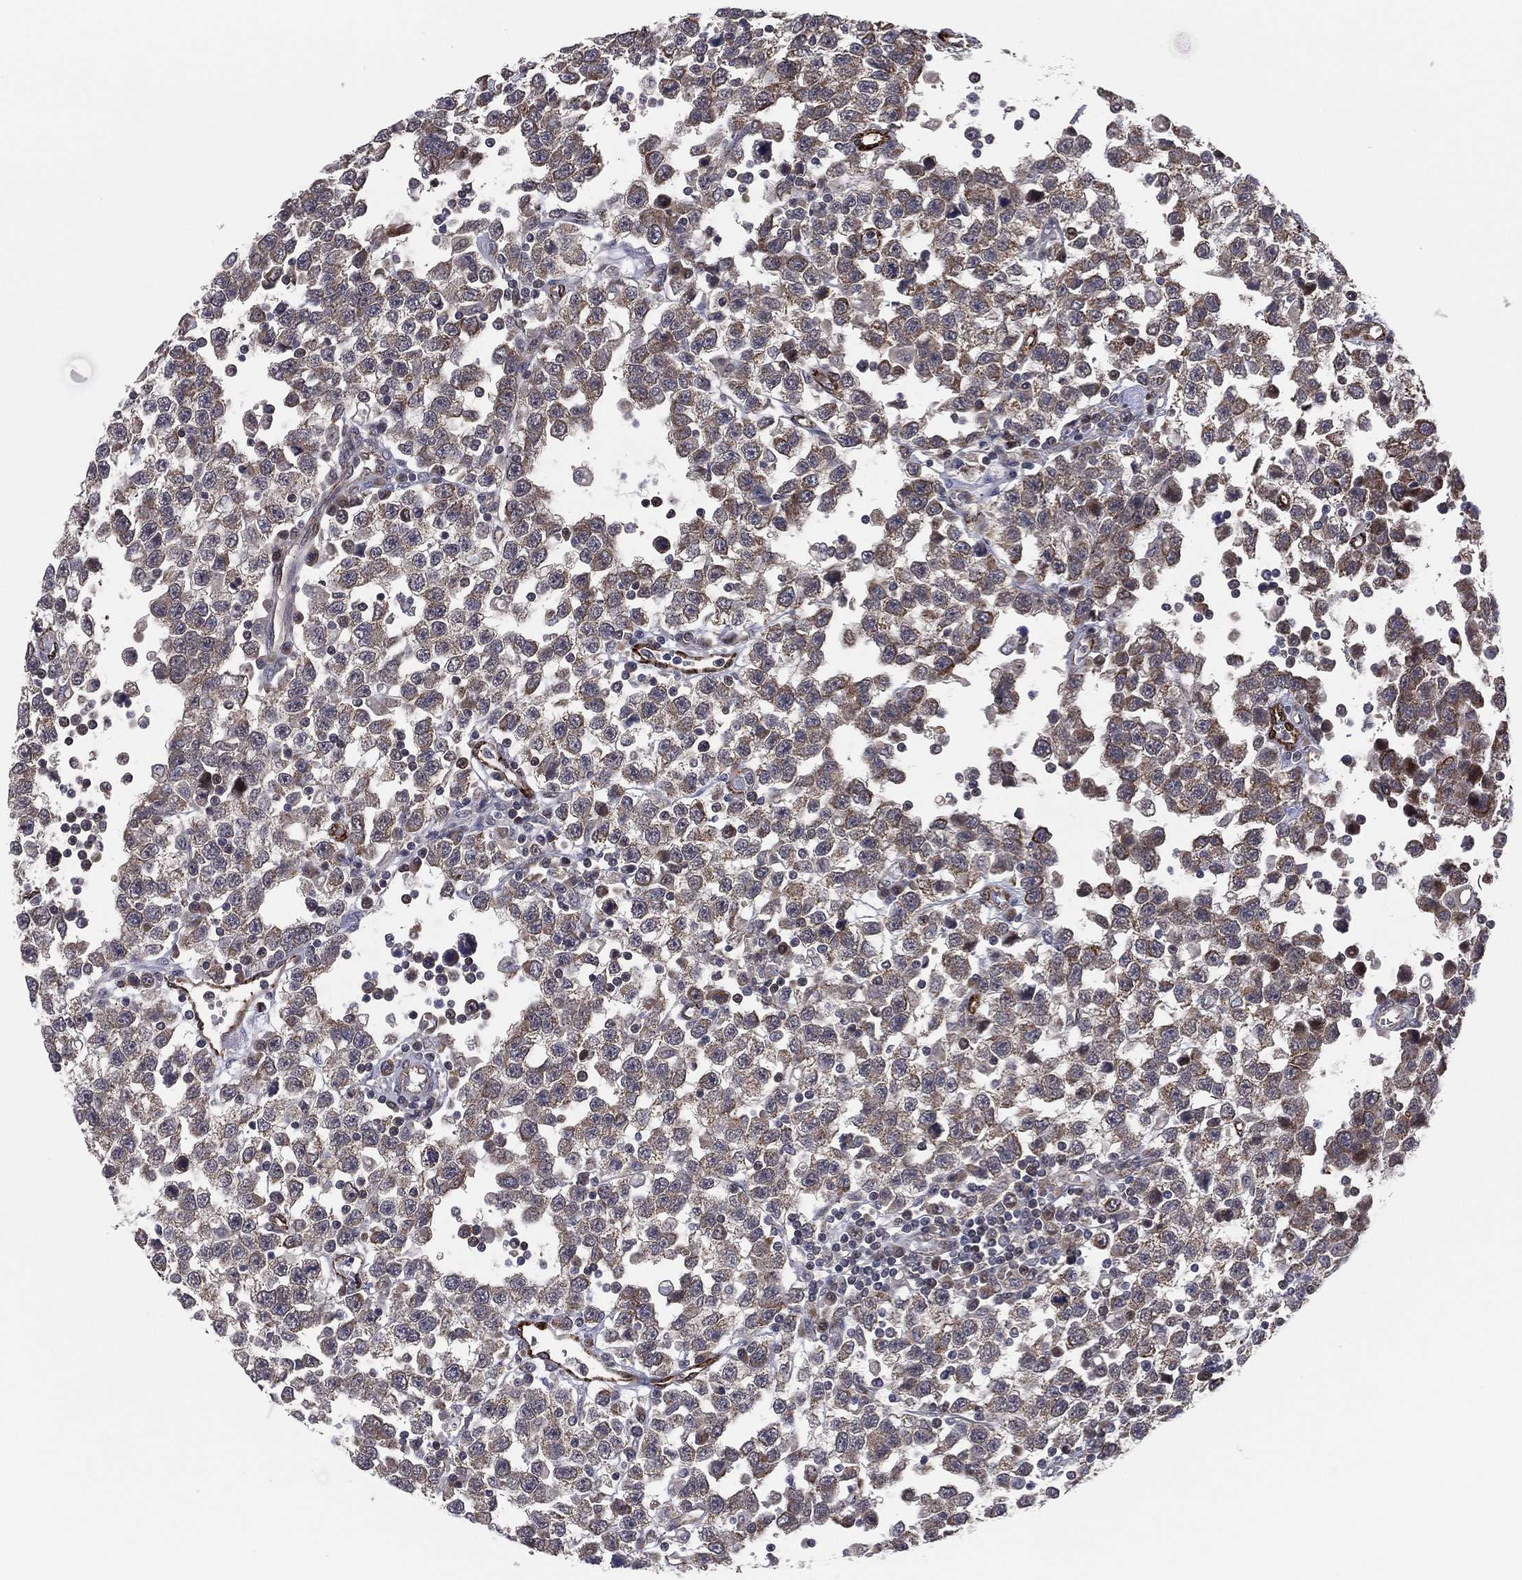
{"staining": {"intensity": "moderate", "quantity": "<25%", "location": "cytoplasmic/membranous"}, "tissue": "testis cancer", "cell_type": "Tumor cells", "image_type": "cancer", "snomed": [{"axis": "morphology", "description": "Seminoma, NOS"}, {"axis": "topography", "description": "Testis"}], "caption": "Protein staining of testis cancer tissue displays moderate cytoplasmic/membranous positivity in about <25% of tumor cells. (DAB (3,3'-diaminobenzidine) IHC with brightfield microscopy, high magnification).", "gene": "SNCG", "patient": {"sex": "male", "age": 34}}